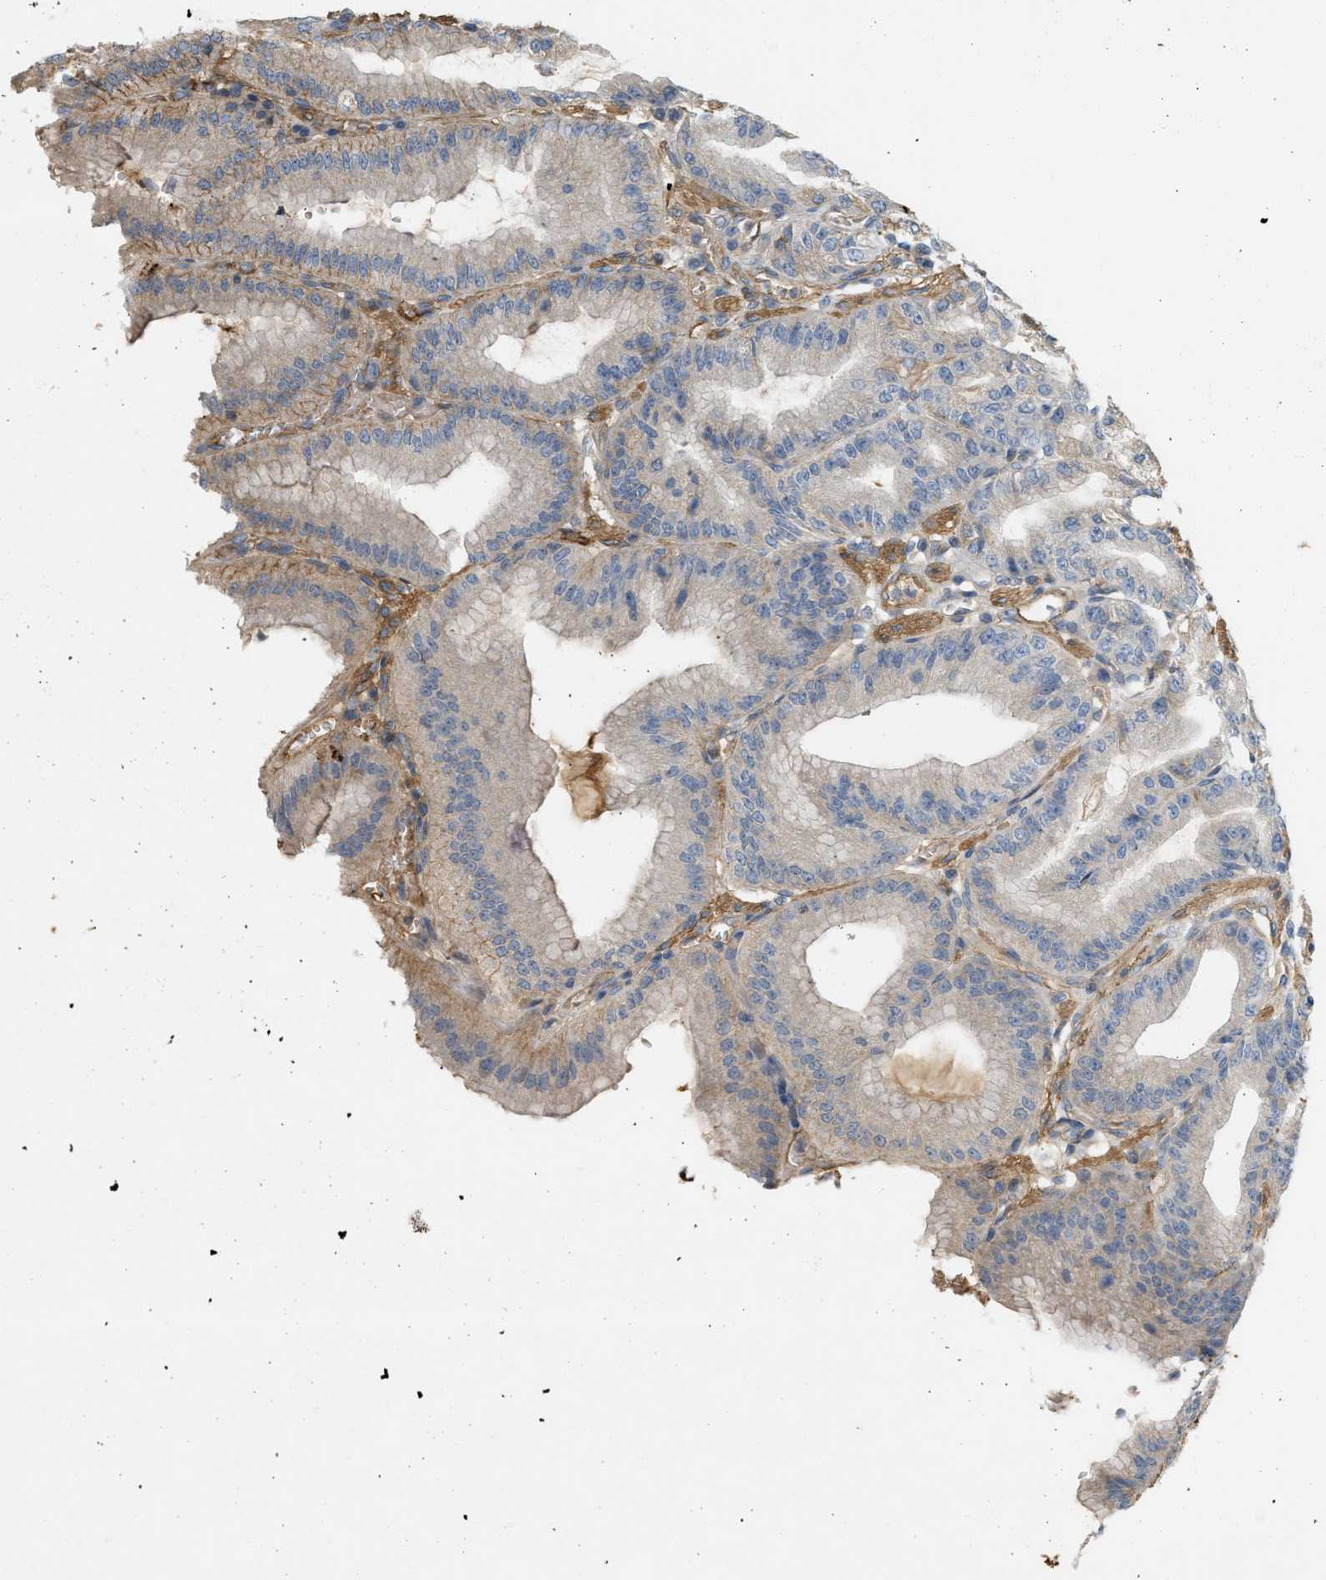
{"staining": {"intensity": "moderate", "quantity": "25%-75%", "location": "cytoplasmic/membranous"}, "tissue": "stomach", "cell_type": "Glandular cells", "image_type": "normal", "snomed": [{"axis": "morphology", "description": "Normal tissue, NOS"}, {"axis": "topography", "description": "Stomach, lower"}], "caption": "Immunohistochemistry of unremarkable stomach reveals medium levels of moderate cytoplasmic/membranous staining in about 25%-75% of glandular cells.", "gene": "F8", "patient": {"sex": "male", "age": 71}}